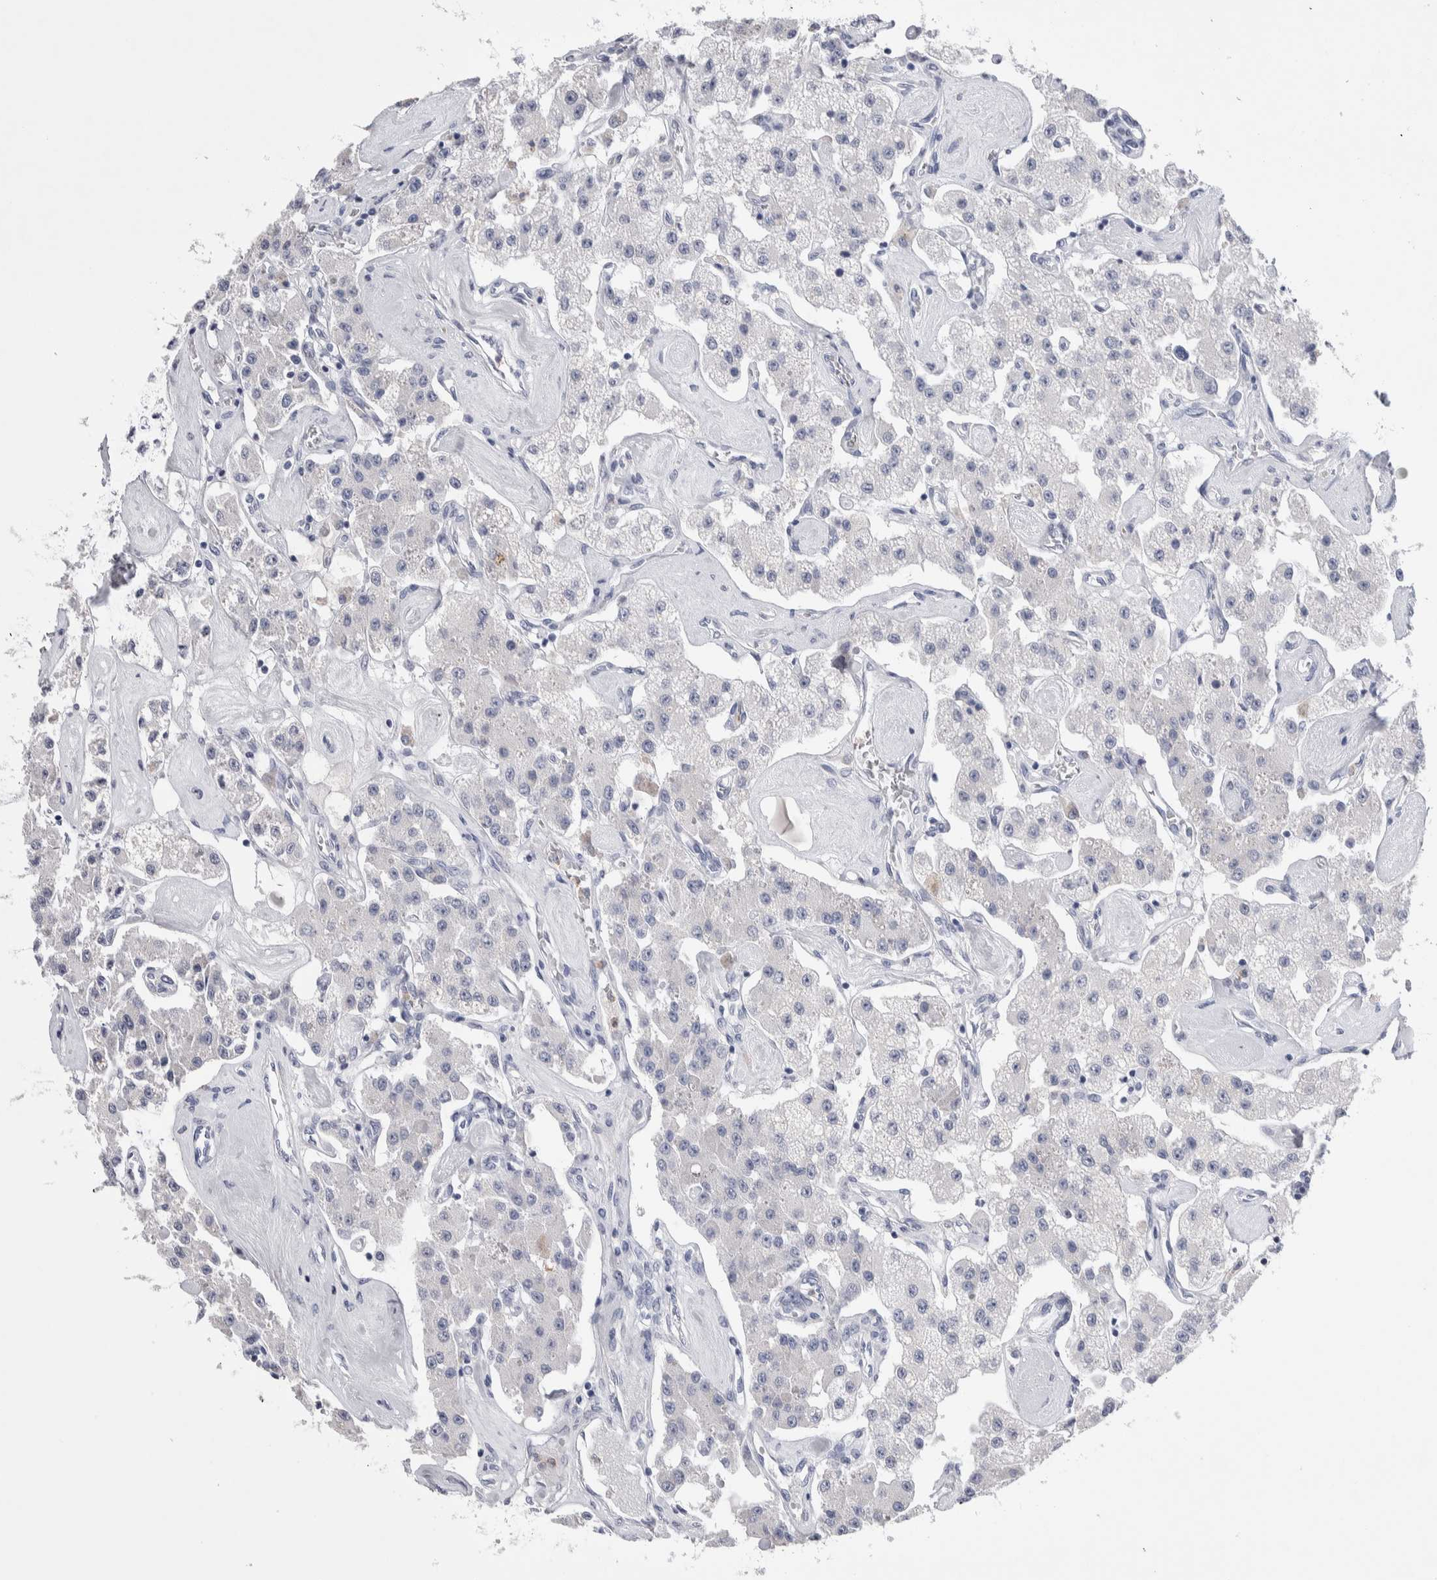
{"staining": {"intensity": "negative", "quantity": "none", "location": "none"}, "tissue": "carcinoid", "cell_type": "Tumor cells", "image_type": "cancer", "snomed": [{"axis": "morphology", "description": "Carcinoid, malignant, NOS"}, {"axis": "topography", "description": "Pancreas"}], "caption": "A photomicrograph of human carcinoid is negative for staining in tumor cells. Nuclei are stained in blue.", "gene": "LURAP1L", "patient": {"sex": "male", "age": 41}}